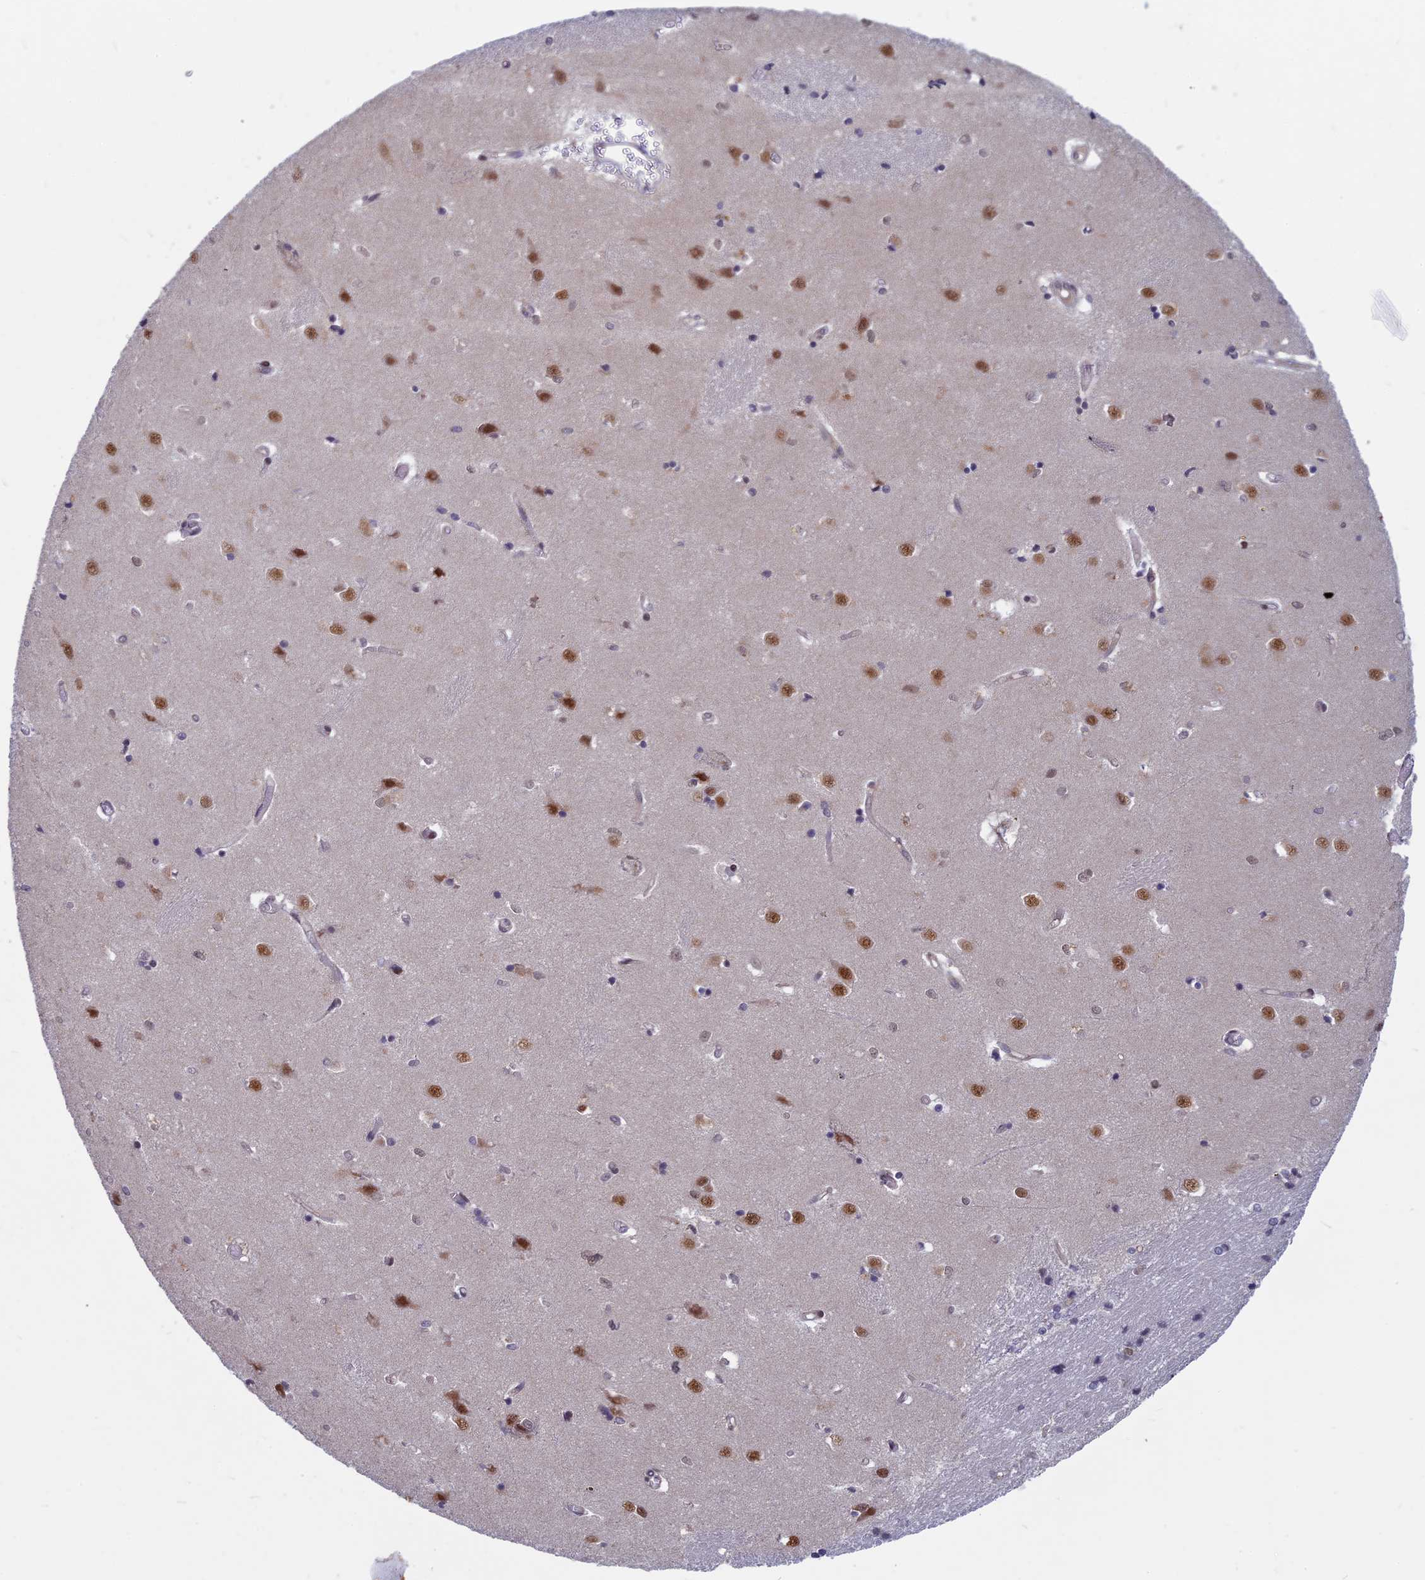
{"staining": {"intensity": "moderate", "quantity": "25%-75%", "location": "nuclear"}, "tissue": "caudate", "cell_type": "Glial cells", "image_type": "normal", "snomed": [{"axis": "morphology", "description": "Normal tissue, NOS"}, {"axis": "topography", "description": "Lateral ventricle wall"}], "caption": "Protein expression by immunohistochemistry (IHC) shows moderate nuclear staining in about 25%-75% of glial cells in unremarkable caudate.", "gene": "SPIRE1", "patient": {"sex": "male", "age": 37}}